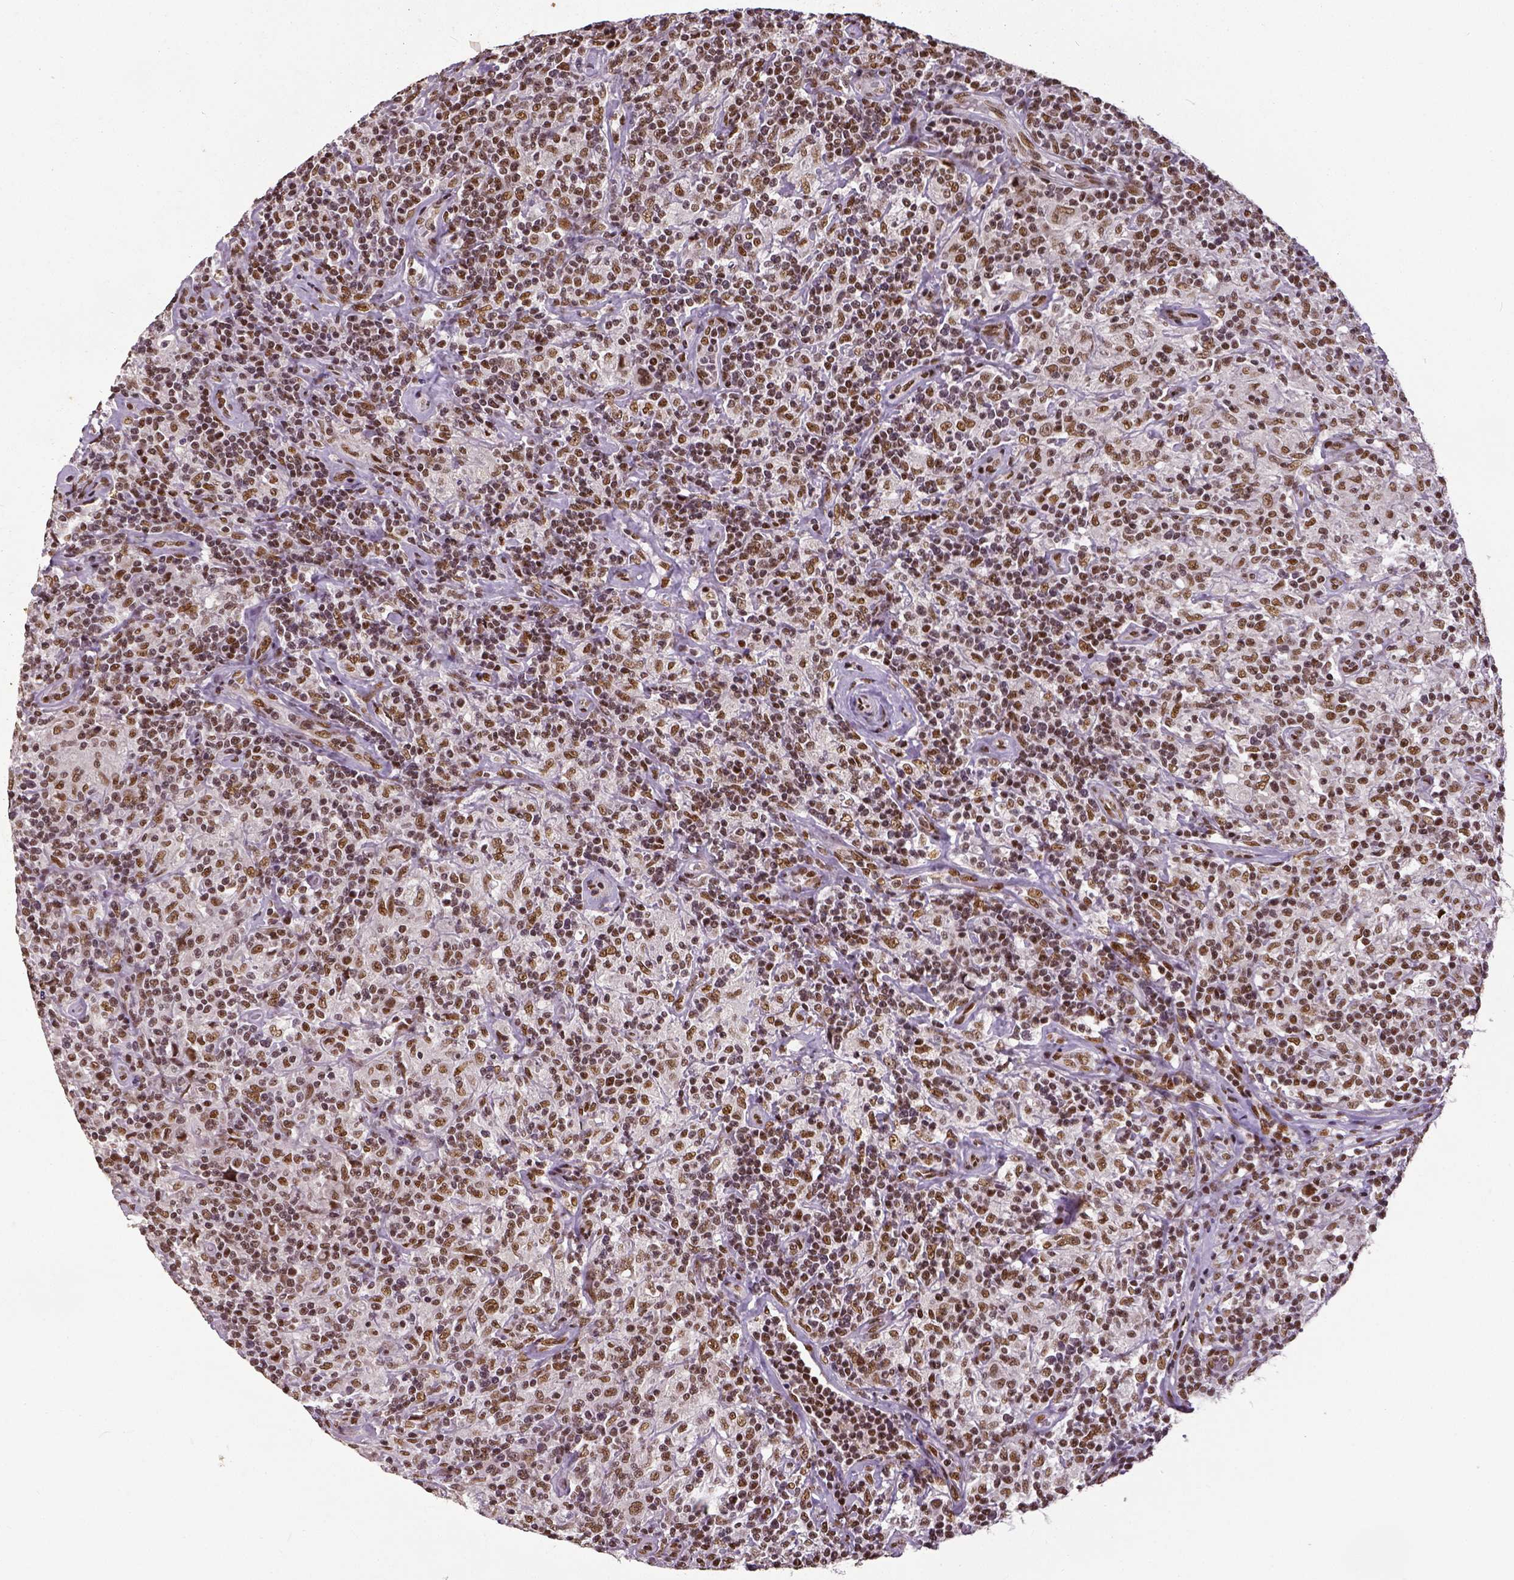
{"staining": {"intensity": "moderate", "quantity": ">75%", "location": "nuclear"}, "tissue": "lymphoma", "cell_type": "Tumor cells", "image_type": "cancer", "snomed": [{"axis": "morphology", "description": "Hodgkin's disease, NOS"}, {"axis": "topography", "description": "Lymph node"}], "caption": "Protein expression analysis of human lymphoma reveals moderate nuclear staining in about >75% of tumor cells. The protein of interest is shown in brown color, while the nuclei are stained blue.", "gene": "ATRX", "patient": {"sex": "male", "age": 70}}